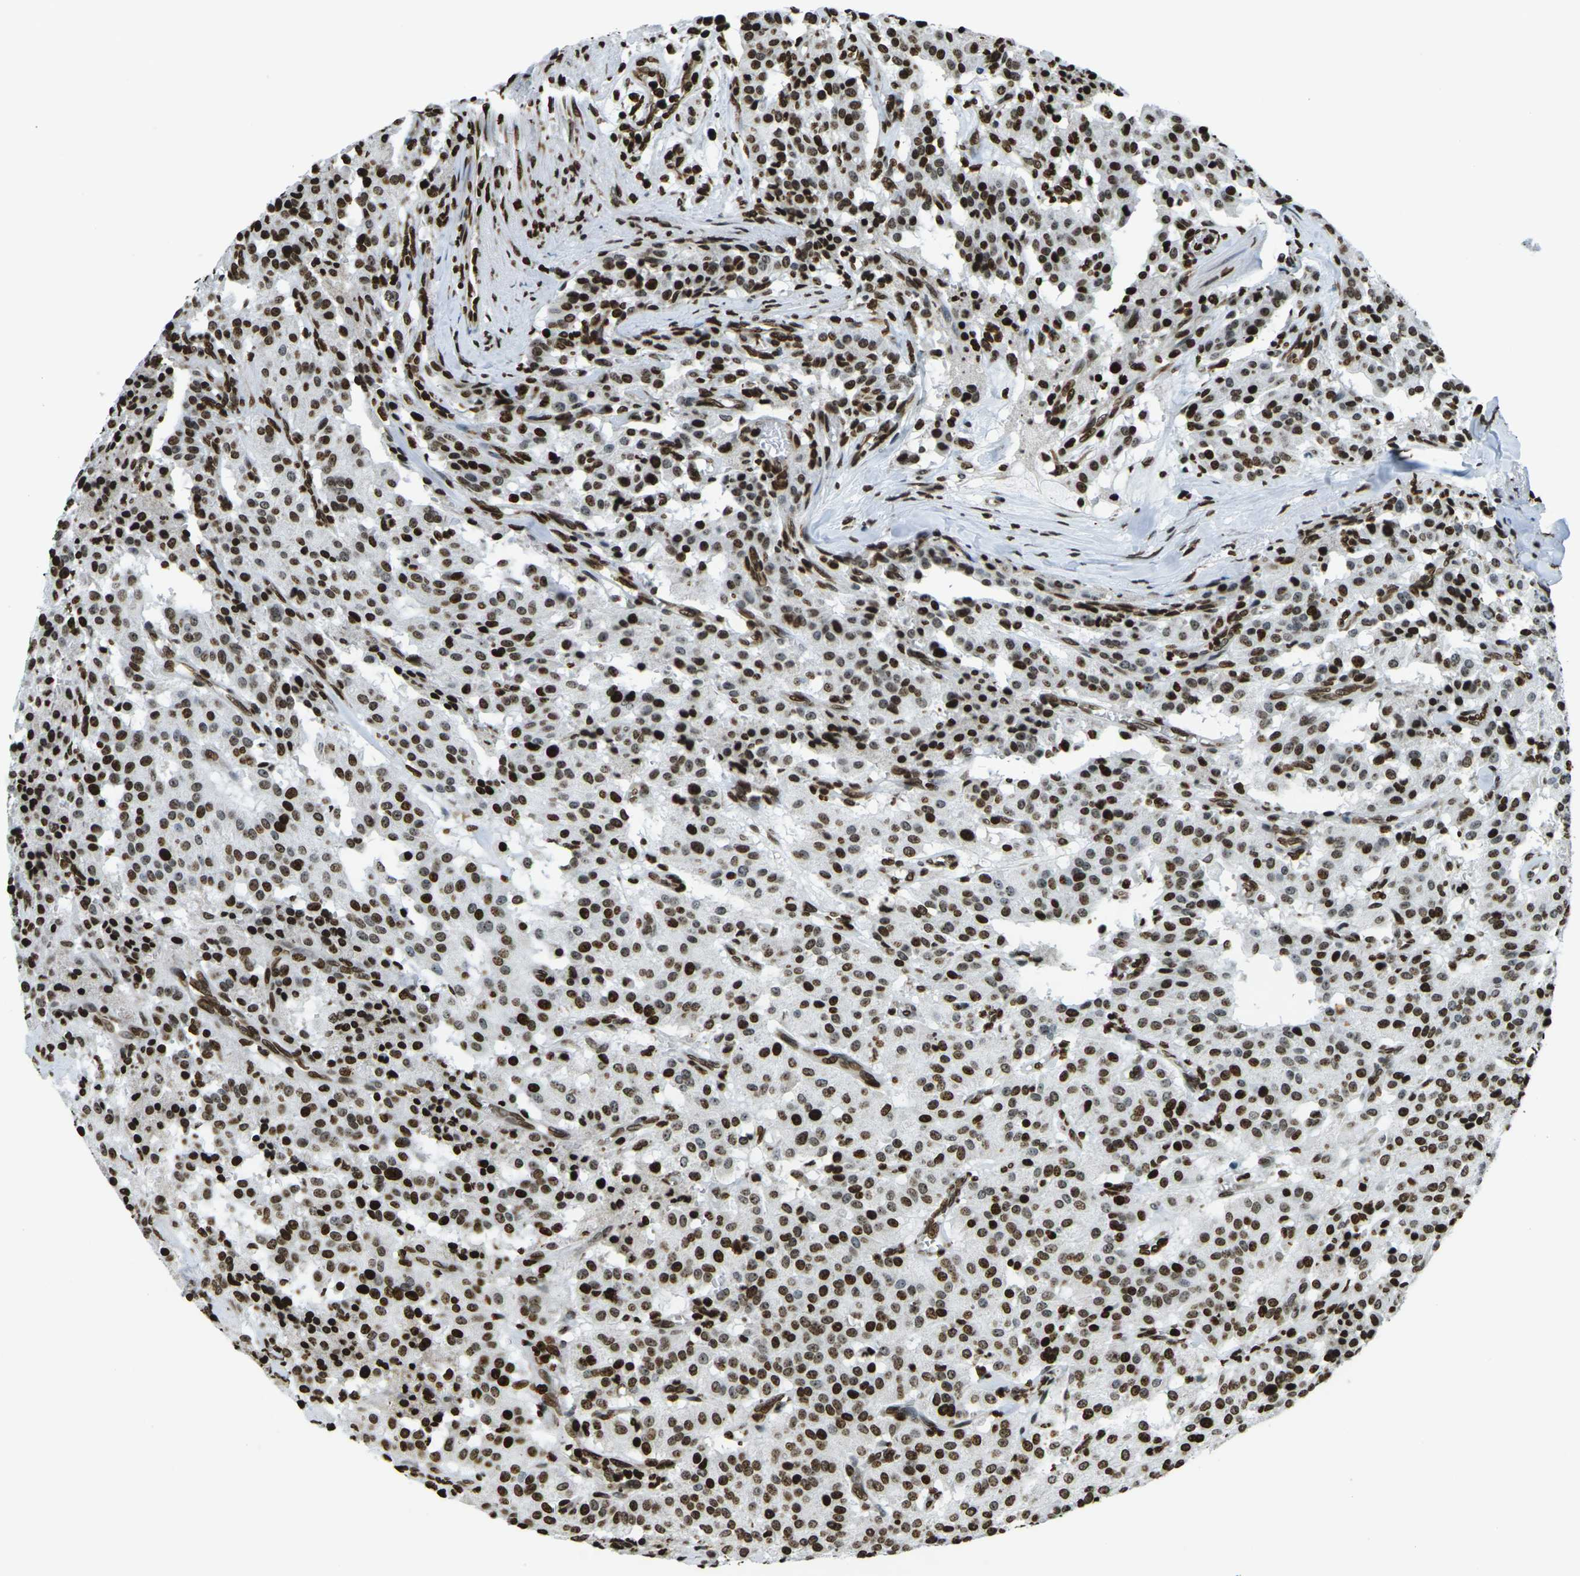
{"staining": {"intensity": "strong", "quantity": ">75%", "location": "nuclear"}, "tissue": "carcinoid", "cell_type": "Tumor cells", "image_type": "cancer", "snomed": [{"axis": "morphology", "description": "Carcinoid, malignant, NOS"}, {"axis": "topography", "description": "Lung"}], "caption": "The histopathology image reveals staining of carcinoid, revealing strong nuclear protein staining (brown color) within tumor cells. (brown staining indicates protein expression, while blue staining denotes nuclei).", "gene": "H1-2", "patient": {"sex": "male", "age": 30}}